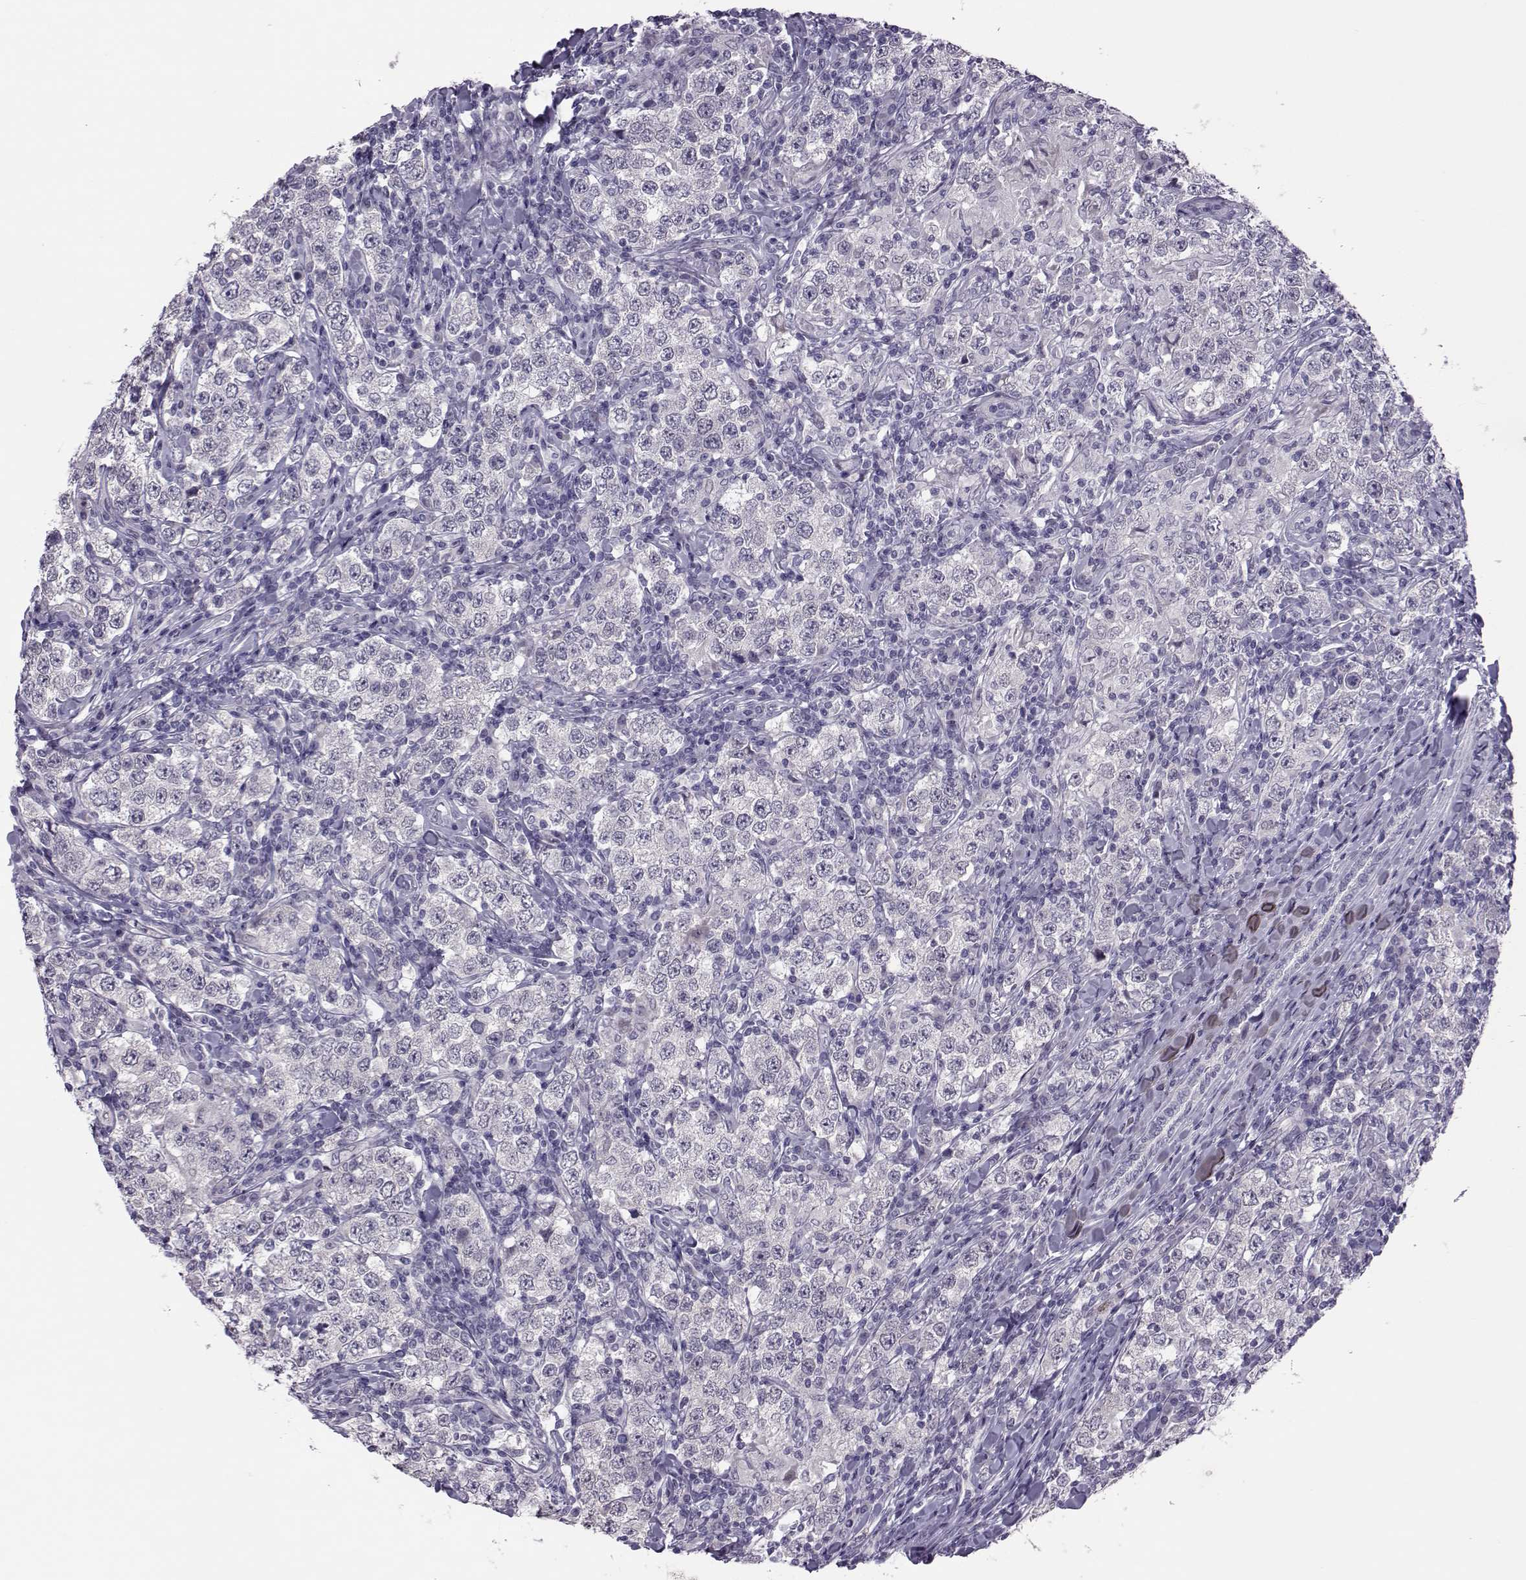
{"staining": {"intensity": "negative", "quantity": "none", "location": "none"}, "tissue": "testis cancer", "cell_type": "Tumor cells", "image_type": "cancer", "snomed": [{"axis": "morphology", "description": "Seminoma, NOS"}, {"axis": "morphology", "description": "Carcinoma, Embryonal, NOS"}, {"axis": "topography", "description": "Testis"}], "caption": "This is a histopathology image of IHC staining of testis cancer (embryonal carcinoma), which shows no positivity in tumor cells.", "gene": "ASRGL1", "patient": {"sex": "male", "age": 41}}